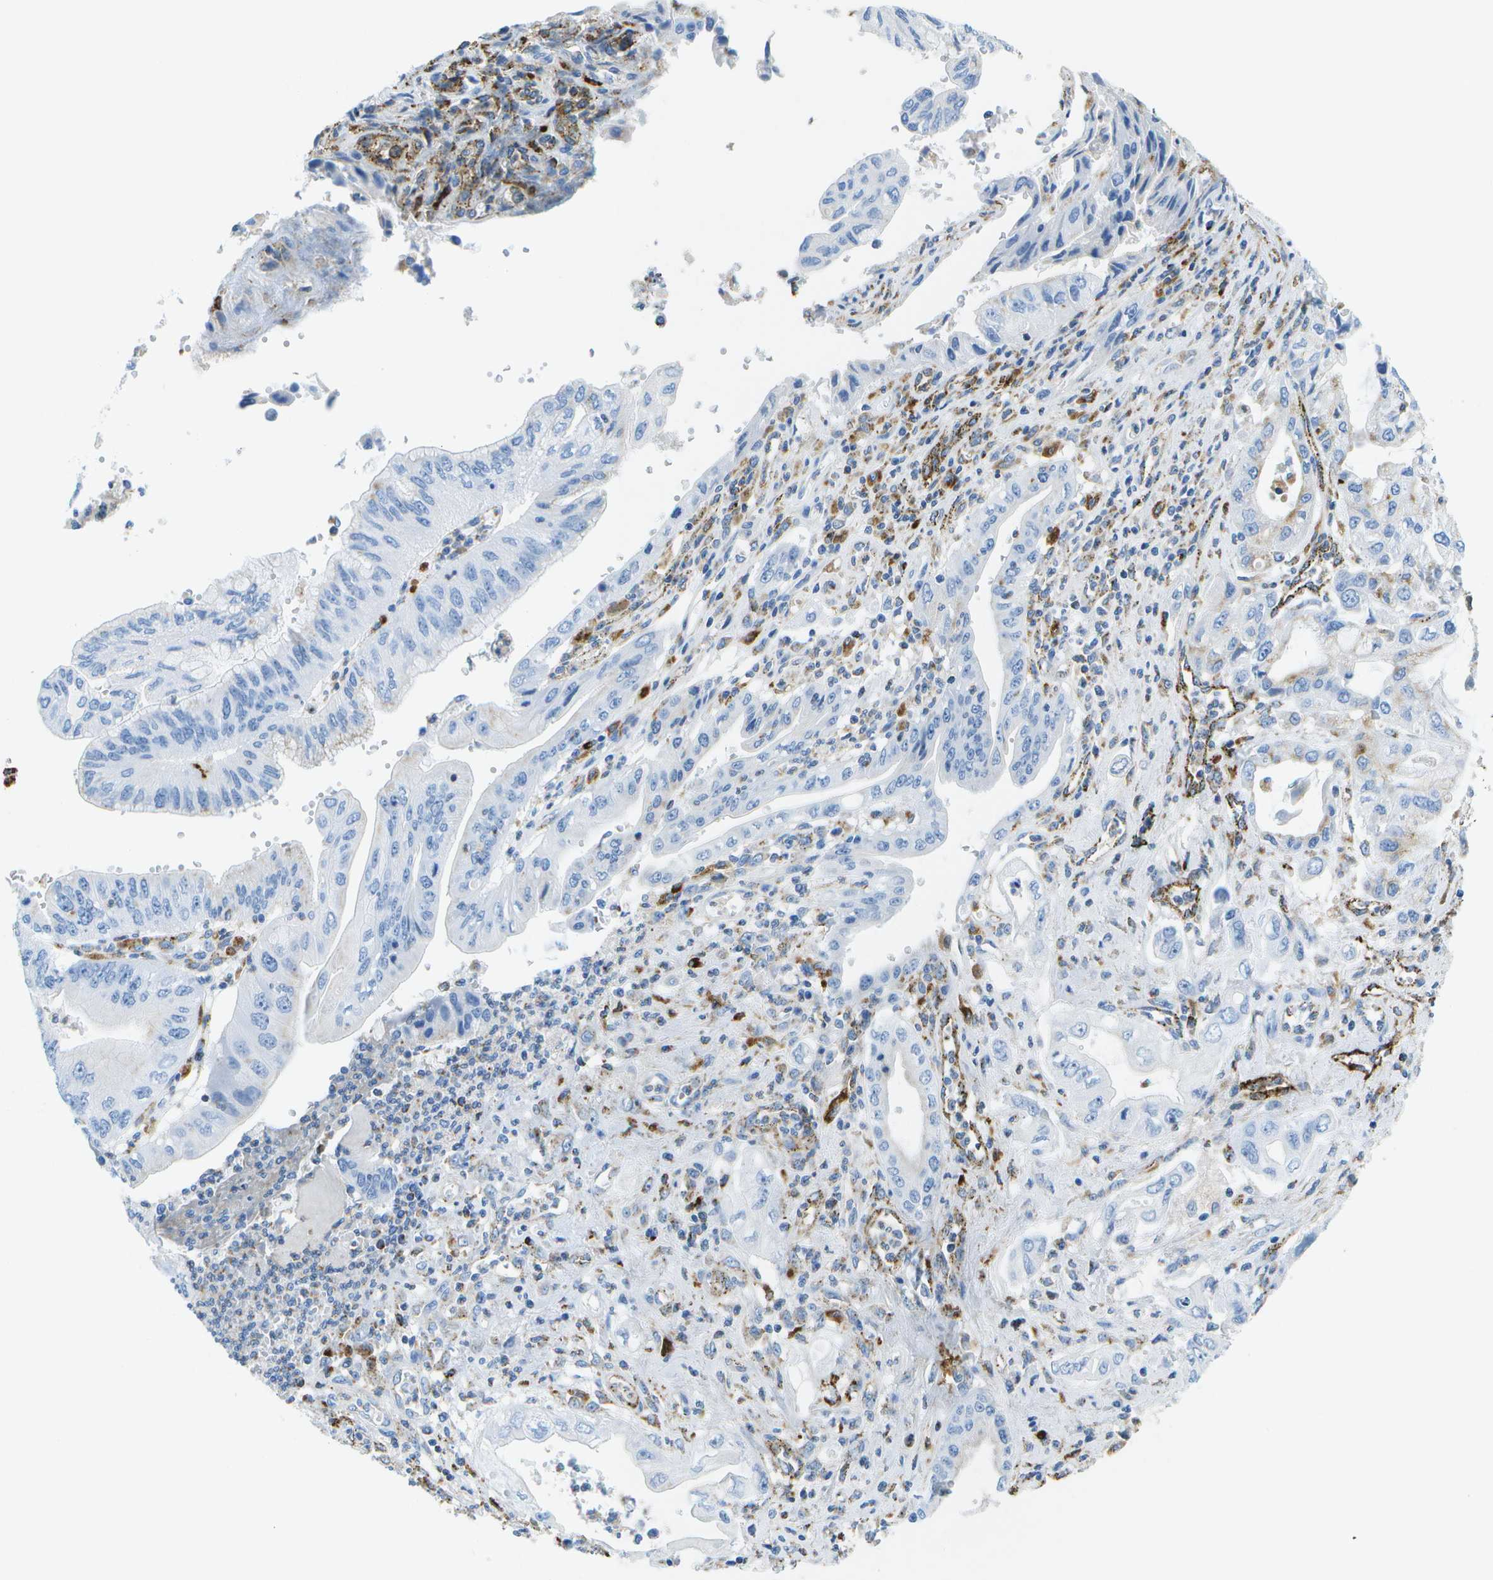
{"staining": {"intensity": "negative", "quantity": "none", "location": "none"}, "tissue": "pancreatic cancer", "cell_type": "Tumor cells", "image_type": "cancer", "snomed": [{"axis": "morphology", "description": "Adenocarcinoma, NOS"}, {"axis": "topography", "description": "Pancreas"}], "caption": "The histopathology image exhibits no significant expression in tumor cells of pancreatic cancer (adenocarcinoma).", "gene": "PRCP", "patient": {"sex": "female", "age": 73}}